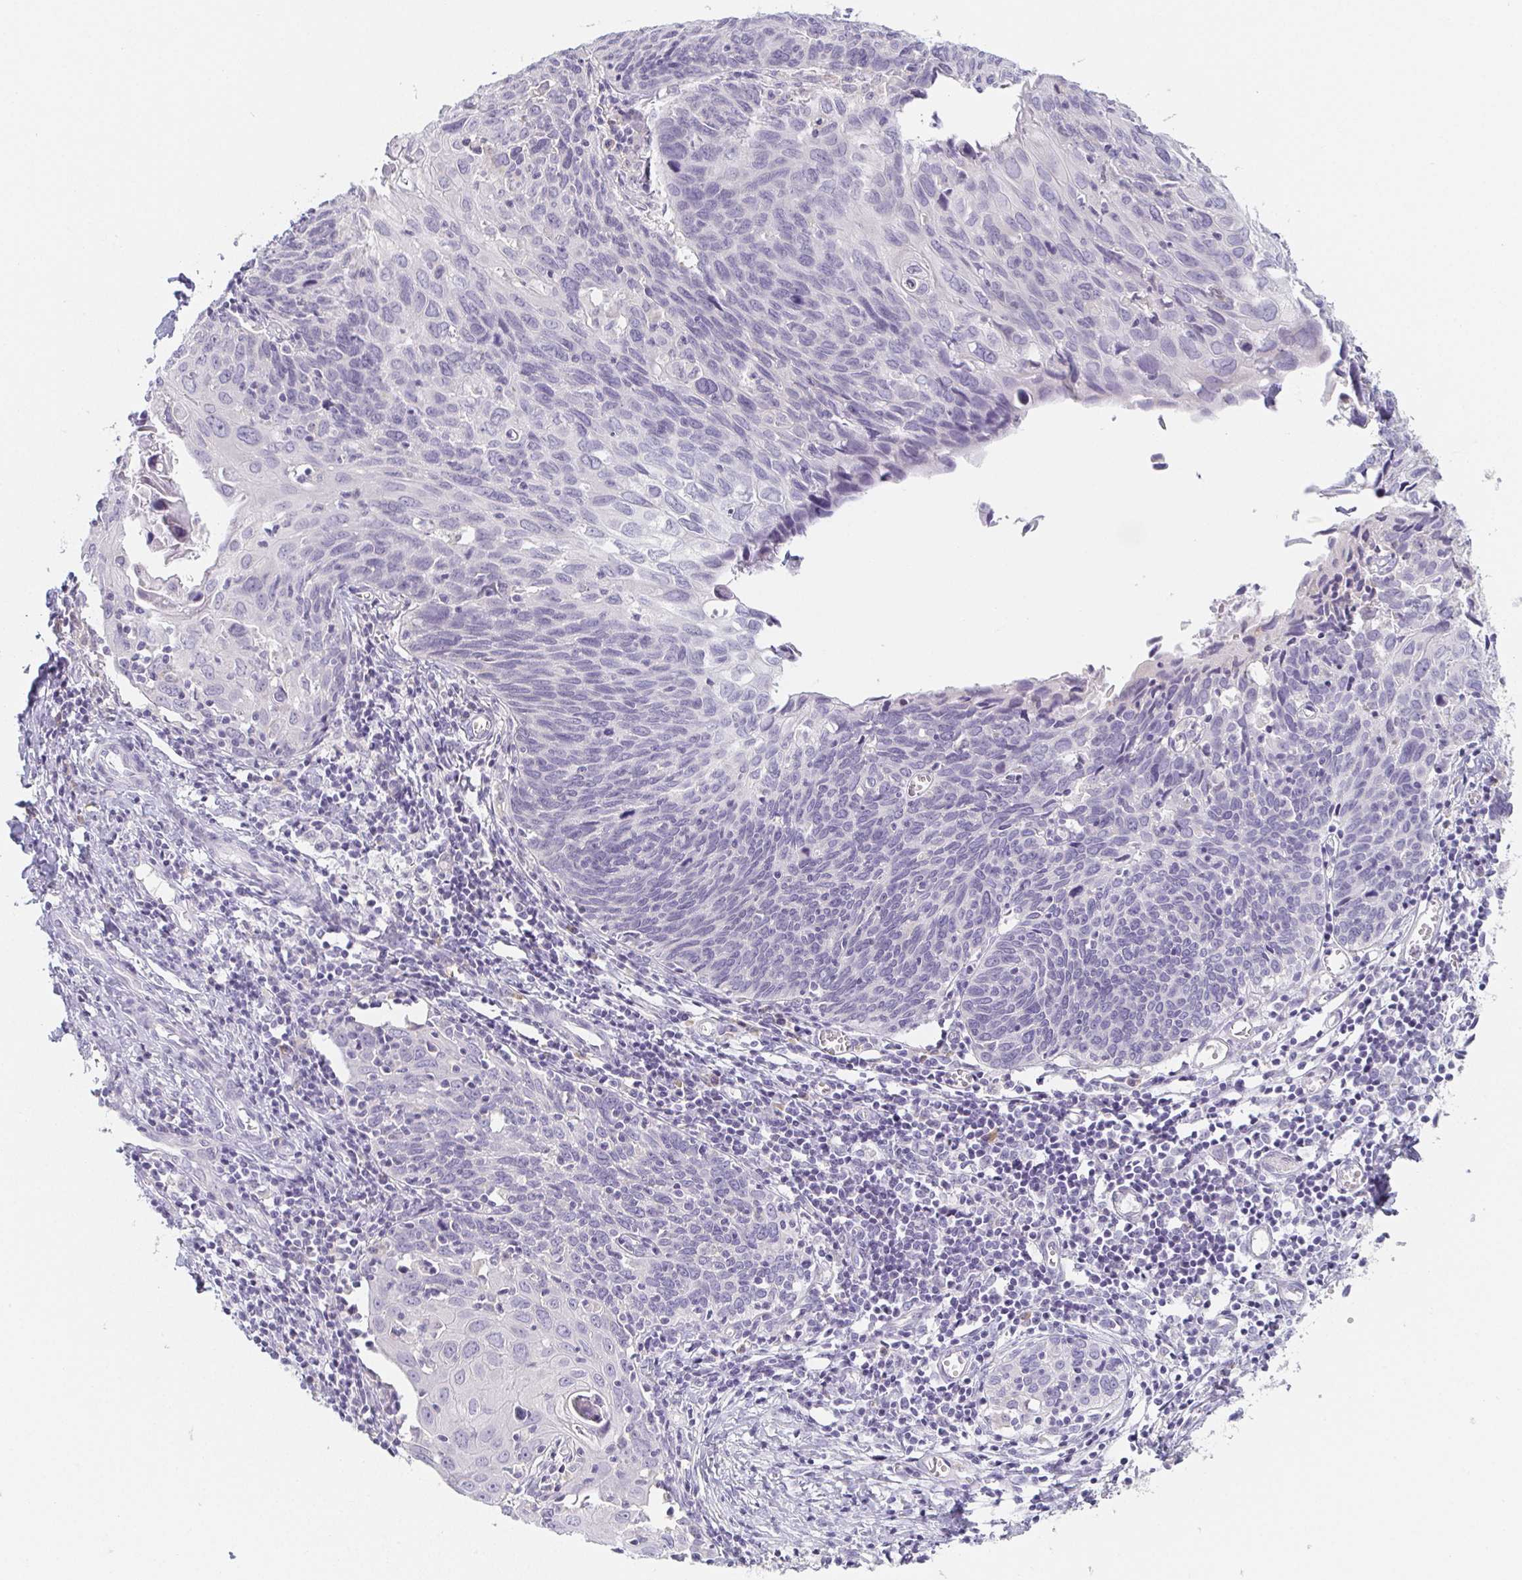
{"staining": {"intensity": "negative", "quantity": "none", "location": "none"}, "tissue": "cervical cancer", "cell_type": "Tumor cells", "image_type": "cancer", "snomed": [{"axis": "morphology", "description": "Squamous cell carcinoma, NOS"}, {"axis": "topography", "description": "Cervix"}], "caption": "DAB (3,3'-diaminobenzidine) immunohistochemical staining of human cervical squamous cell carcinoma reveals no significant expression in tumor cells. (DAB (3,3'-diaminobenzidine) IHC visualized using brightfield microscopy, high magnification).", "gene": "PRR27", "patient": {"sex": "female", "age": 39}}